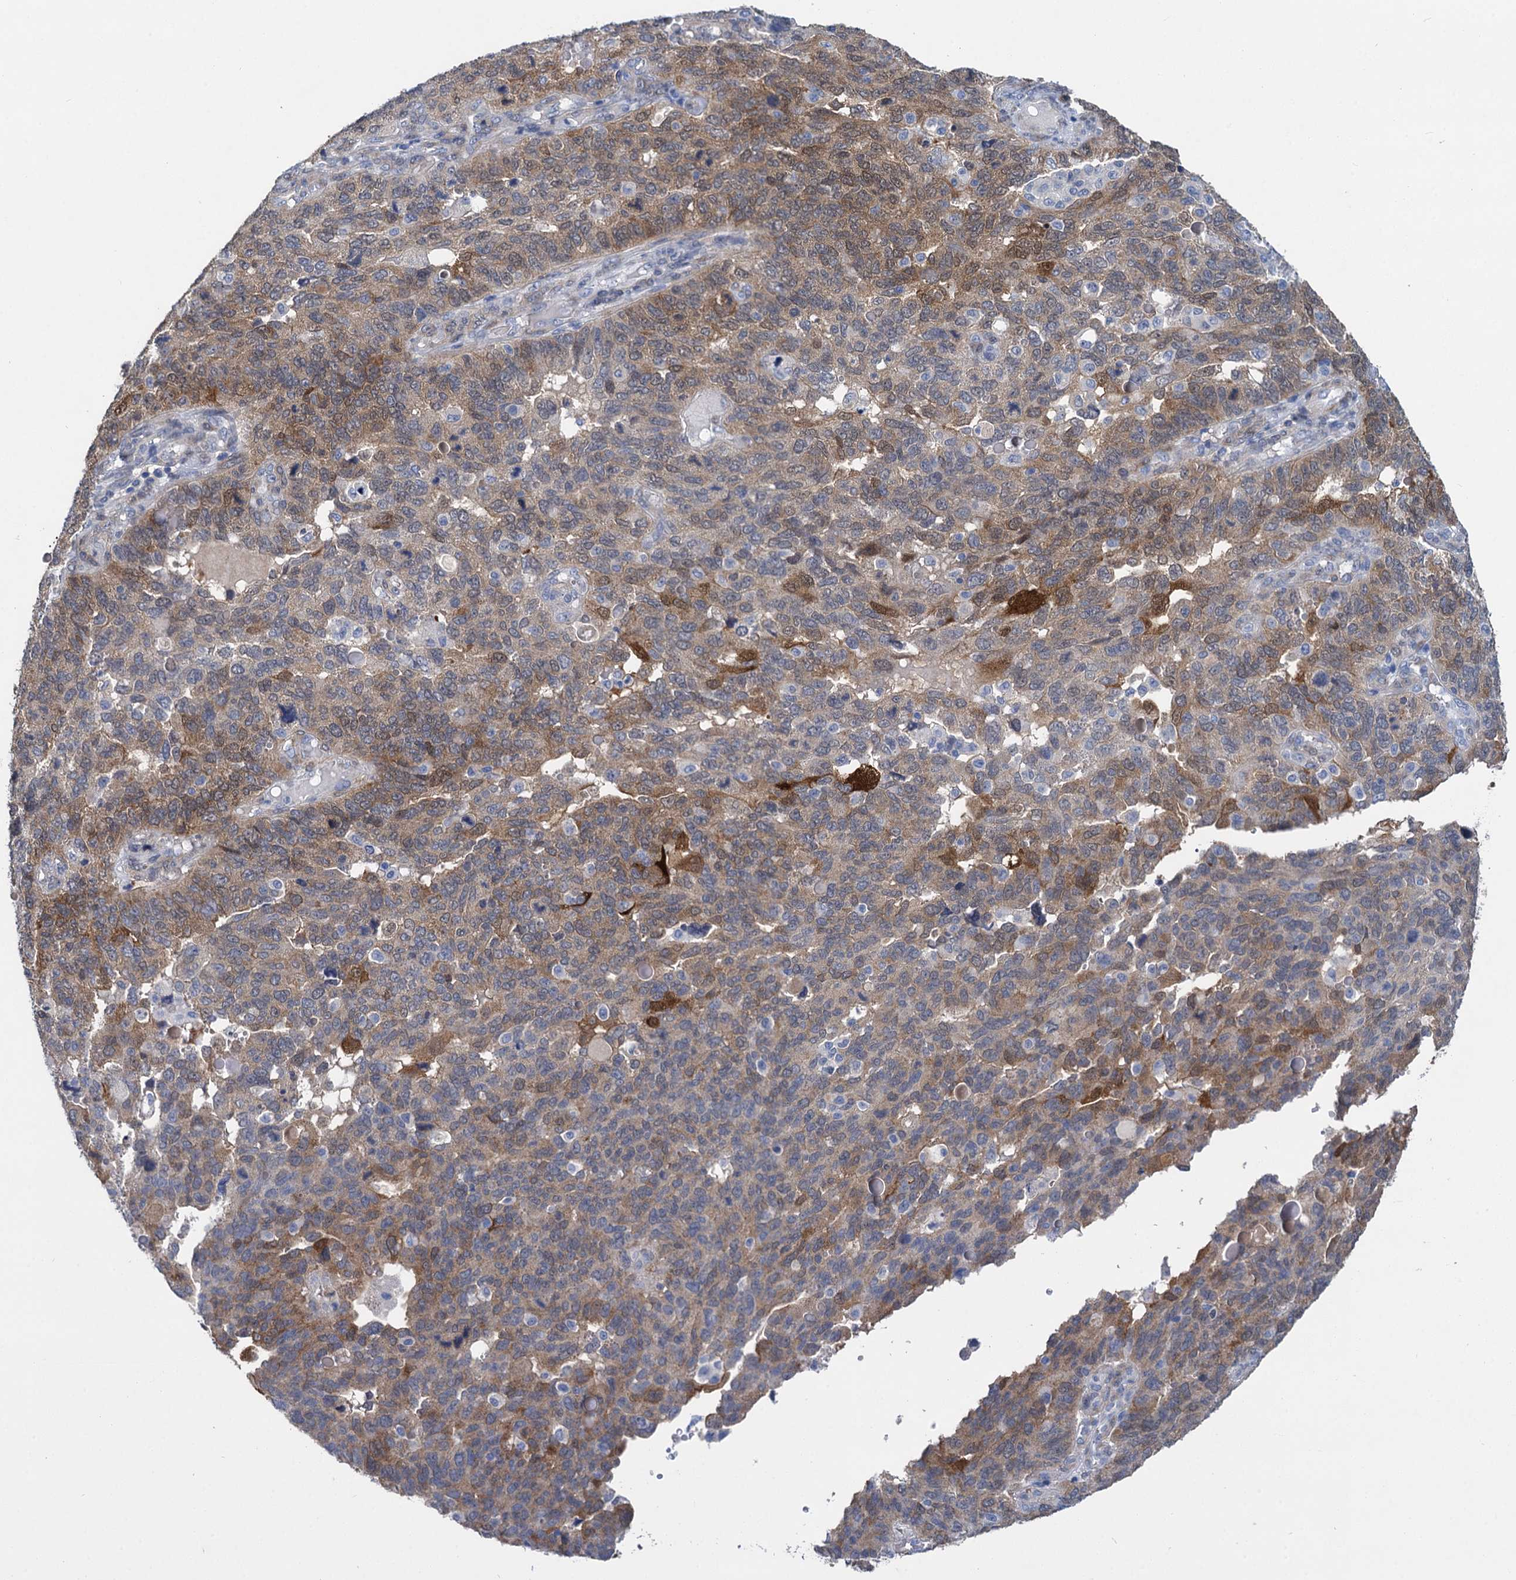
{"staining": {"intensity": "moderate", "quantity": "25%-75%", "location": "cytoplasmic/membranous"}, "tissue": "endometrial cancer", "cell_type": "Tumor cells", "image_type": "cancer", "snomed": [{"axis": "morphology", "description": "Adenocarcinoma, NOS"}, {"axis": "topography", "description": "Endometrium"}], "caption": "Immunohistochemistry (DAB) staining of human adenocarcinoma (endometrial) reveals moderate cytoplasmic/membranous protein expression in about 25%-75% of tumor cells.", "gene": "GSTM3", "patient": {"sex": "female", "age": 66}}